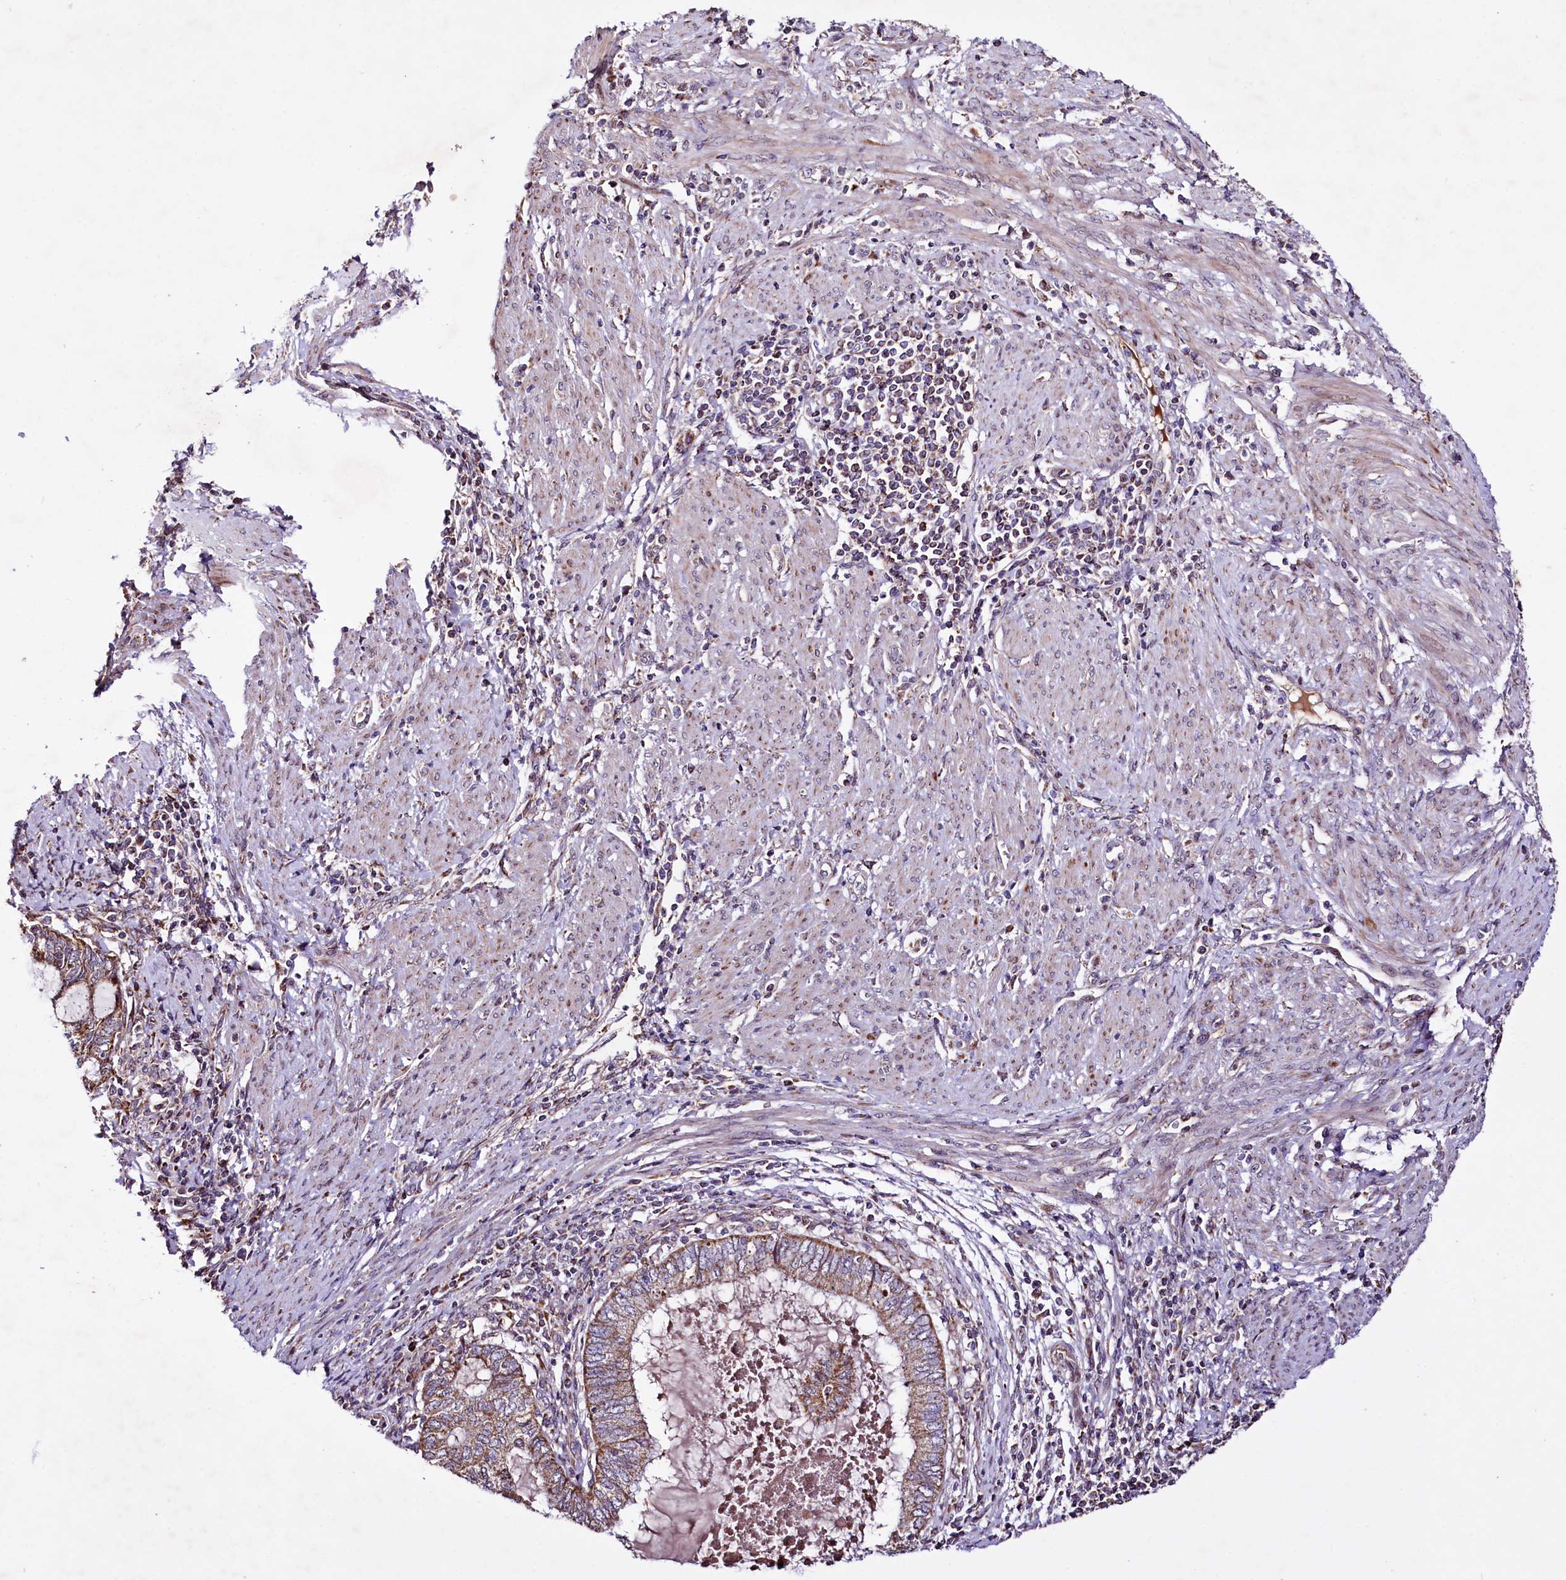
{"staining": {"intensity": "moderate", "quantity": ">75%", "location": "cytoplasmic/membranous"}, "tissue": "endometrial cancer", "cell_type": "Tumor cells", "image_type": "cancer", "snomed": [{"axis": "morphology", "description": "Adenocarcinoma, NOS"}, {"axis": "topography", "description": "Uterus"}, {"axis": "topography", "description": "Endometrium"}], "caption": "Immunohistochemistry of endometrial adenocarcinoma demonstrates medium levels of moderate cytoplasmic/membranous expression in about >75% of tumor cells. The protein is shown in brown color, while the nuclei are stained blue.", "gene": "ST7", "patient": {"sex": "female", "age": 70}}